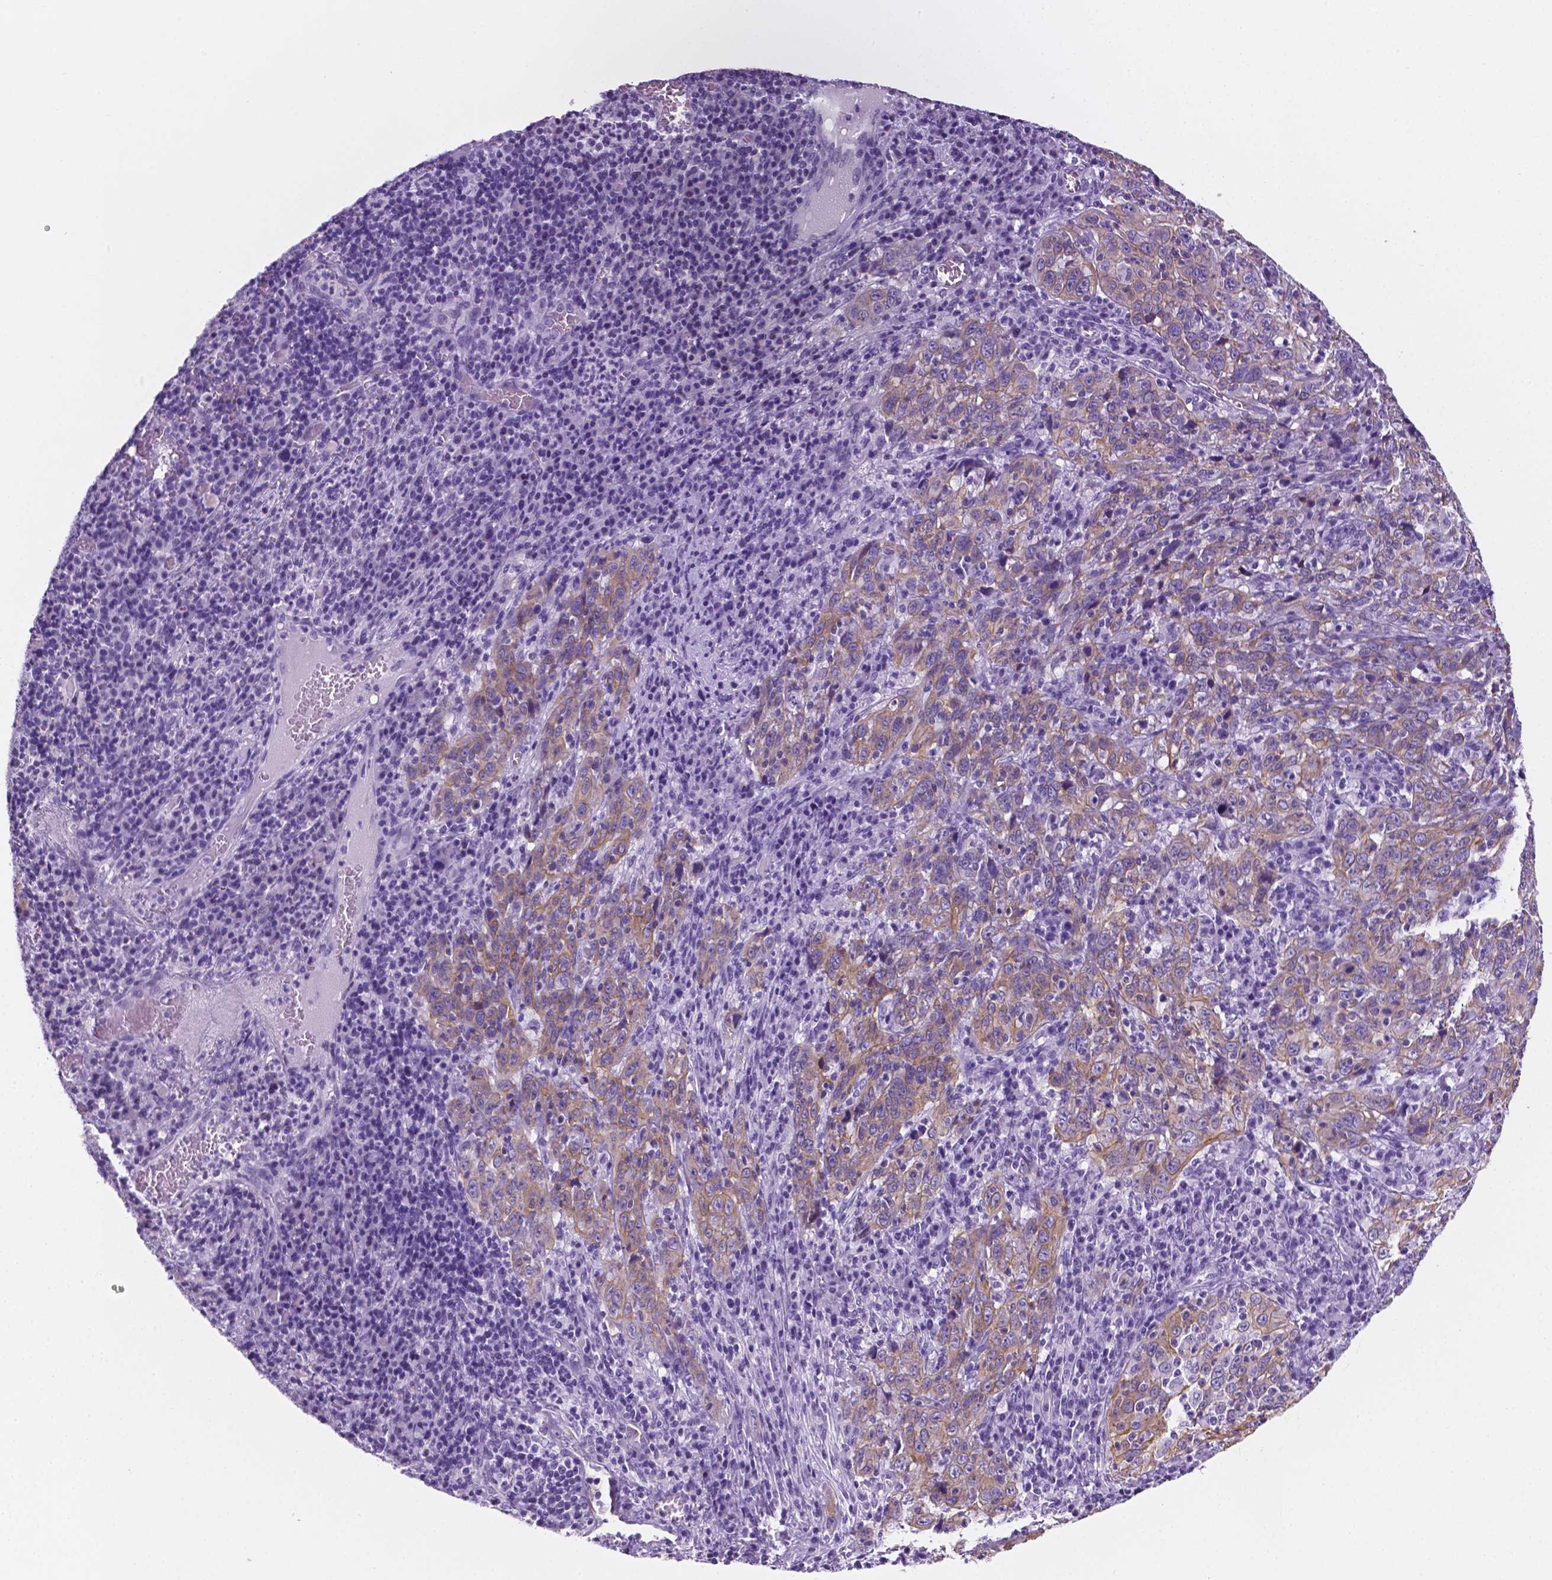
{"staining": {"intensity": "weak", "quantity": ">75%", "location": "cytoplasmic/membranous"}, "tissue": "cervical cancer", "cell_type": "Tumor cells", "image_type": "cancer", "snomed": [{"axis": "morphology", "description": "Squamous cell carcinoma, NOS"}, {"axis": "topography", "description": "Cervix"}], "caption": "Weak cytoplasmic/membranous protein staining is identified in about >75% of tumor cells in cervical cancer (squamous cell carcinoma). (brown staining indicates protein expression, while blue staining denotes nuclei).", "gene": "PPL", "patient": {"sex": "female", "age": 46}}